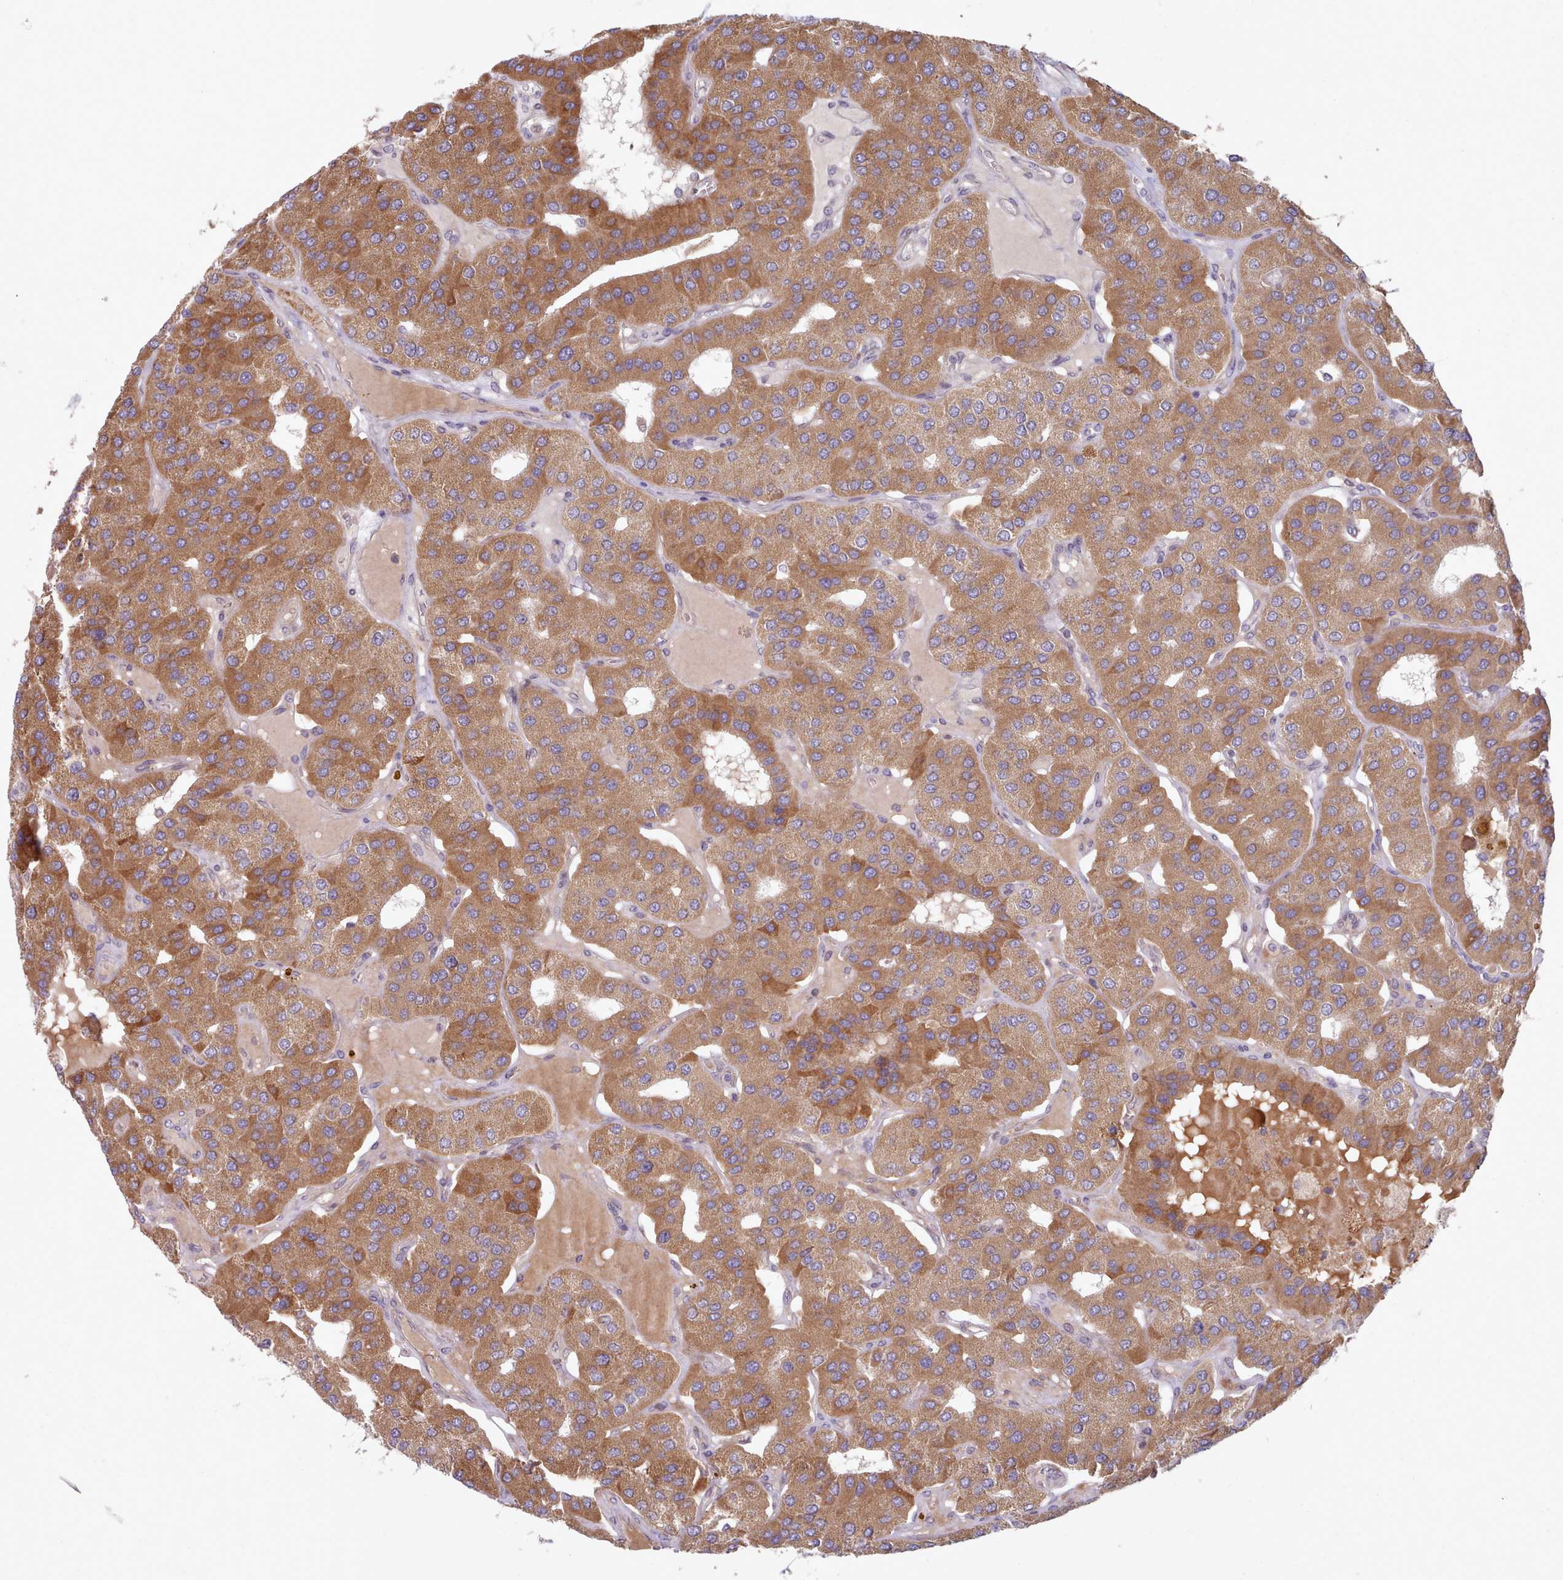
{"staining": {"intensity": "moderate", "quantity": ">75%", "location": "cytoplasmic/membranous"}, "tissue": "parathyroid gland", "cell_type": "Glandular cells", "image_type": "normal", "snomed": [{"axis": "morphology", "description": "Normal tissue, NOS"}, {"axis": "morphology", "description": "Adenoma, NOS"}, {"axis": "topography", "description": "Parathyroid gland"}], "caption": "Immunohistochemical staining of normal human parathyroid gland demonstrates medium levels of moderate cytoplasmic/membranous positivity in approximately >75% of glandular cells.", "gene": "TRIM26", "patient": {"sex": "female", "age": 86}}